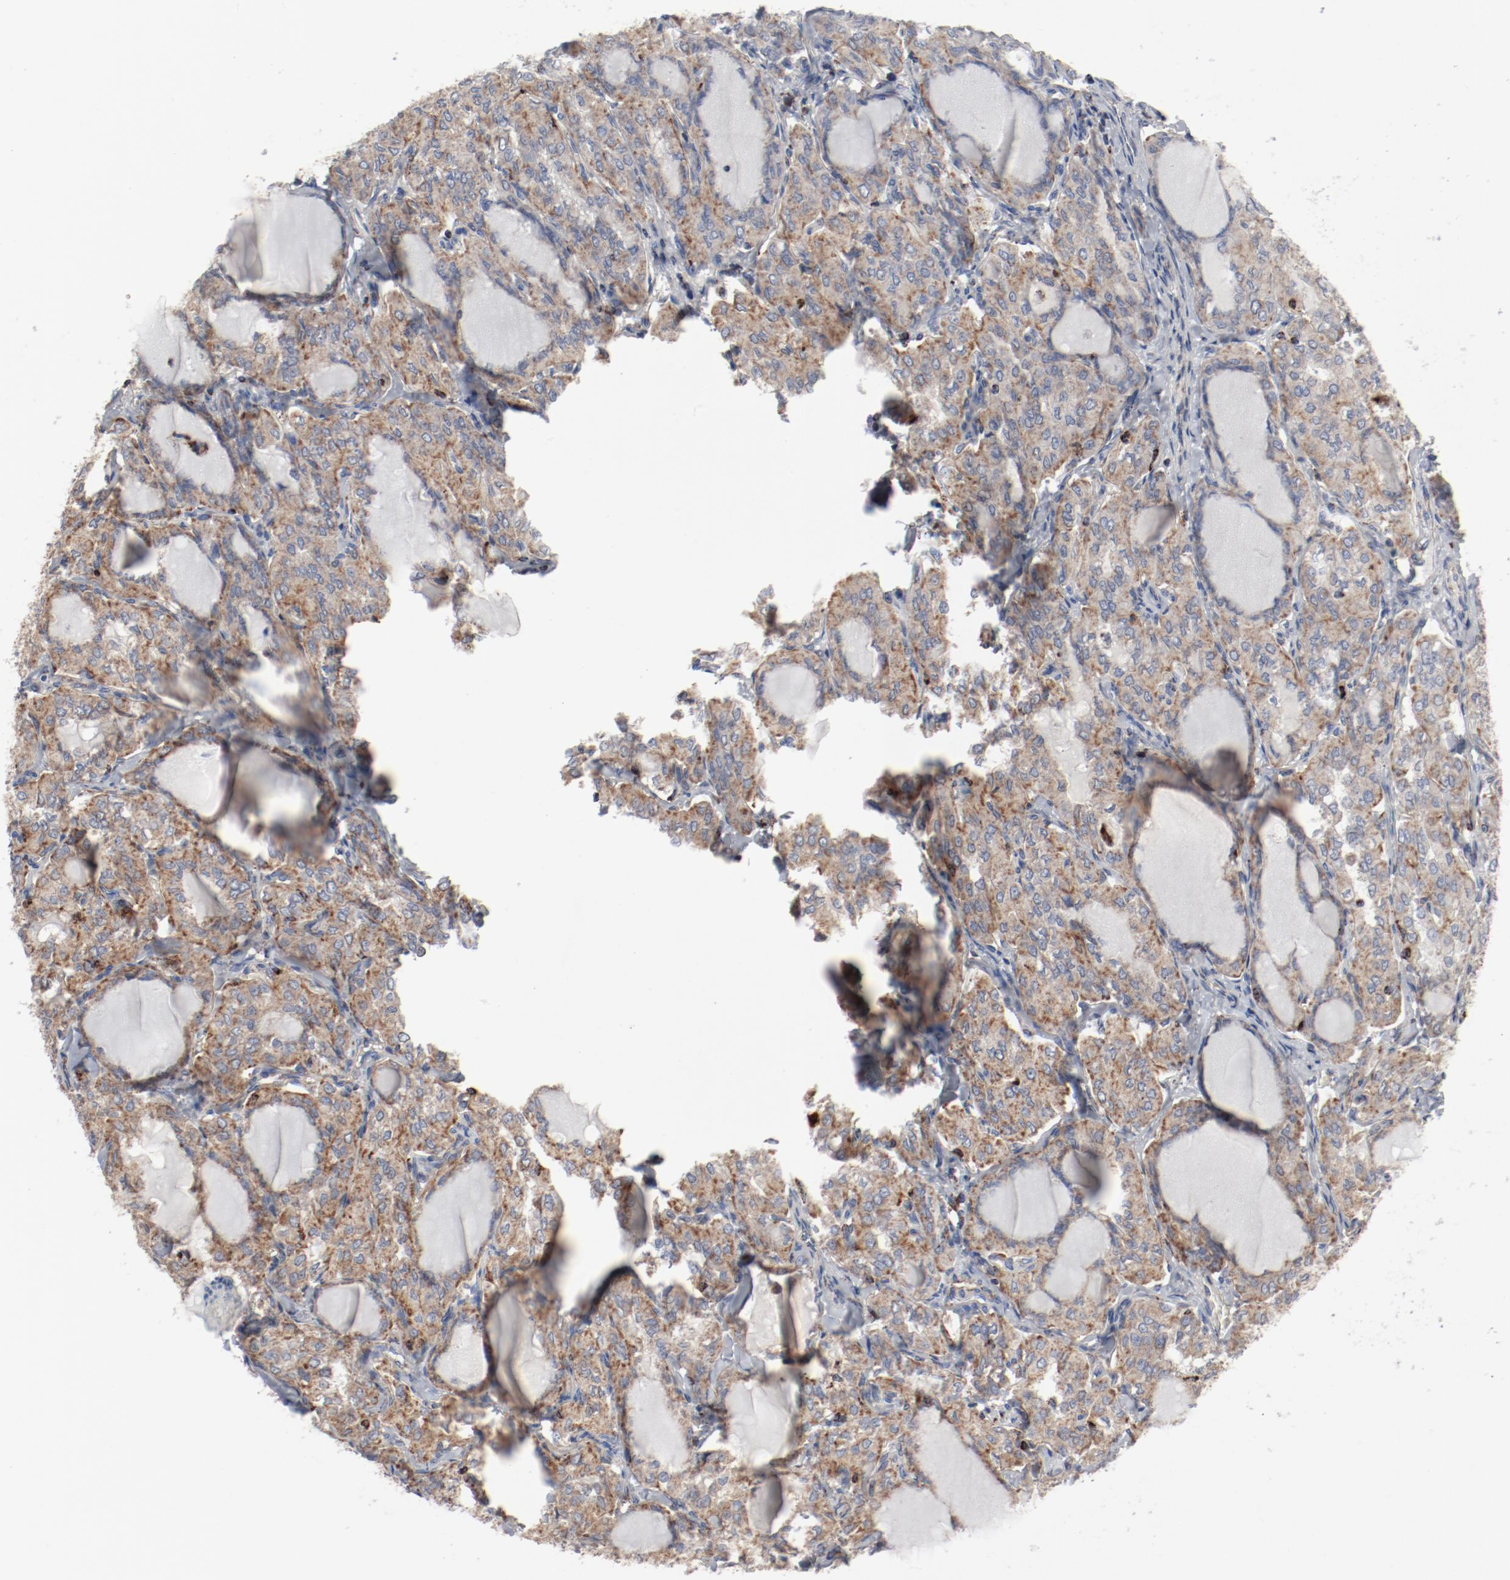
{"staining": {"intensity": "weak", "quantity": ">75%", "location": "cytoplasmic/membranous"}, "tissue": "thyroid cancer", "cell_type": "Tumor cells", "image_type": "cancer", "snomed": [{"axis": "morphology", "description": "Papillary adenocarcinoma, NOS"}, {"axis": "topography", "description": "Thyroid gland"}], "caption": "Immunohistochemical staining of thyroid cancer (papillary adenocarcinoma) exhibits low levels of weak cytoplasmic/membranous positivity in approximately >75% of tumor cells. The protein of interest is shown in brown color, while the nuclei are stained blue.", "gene": "SETD3", "patient": {"sex": "male", "age": 20}}